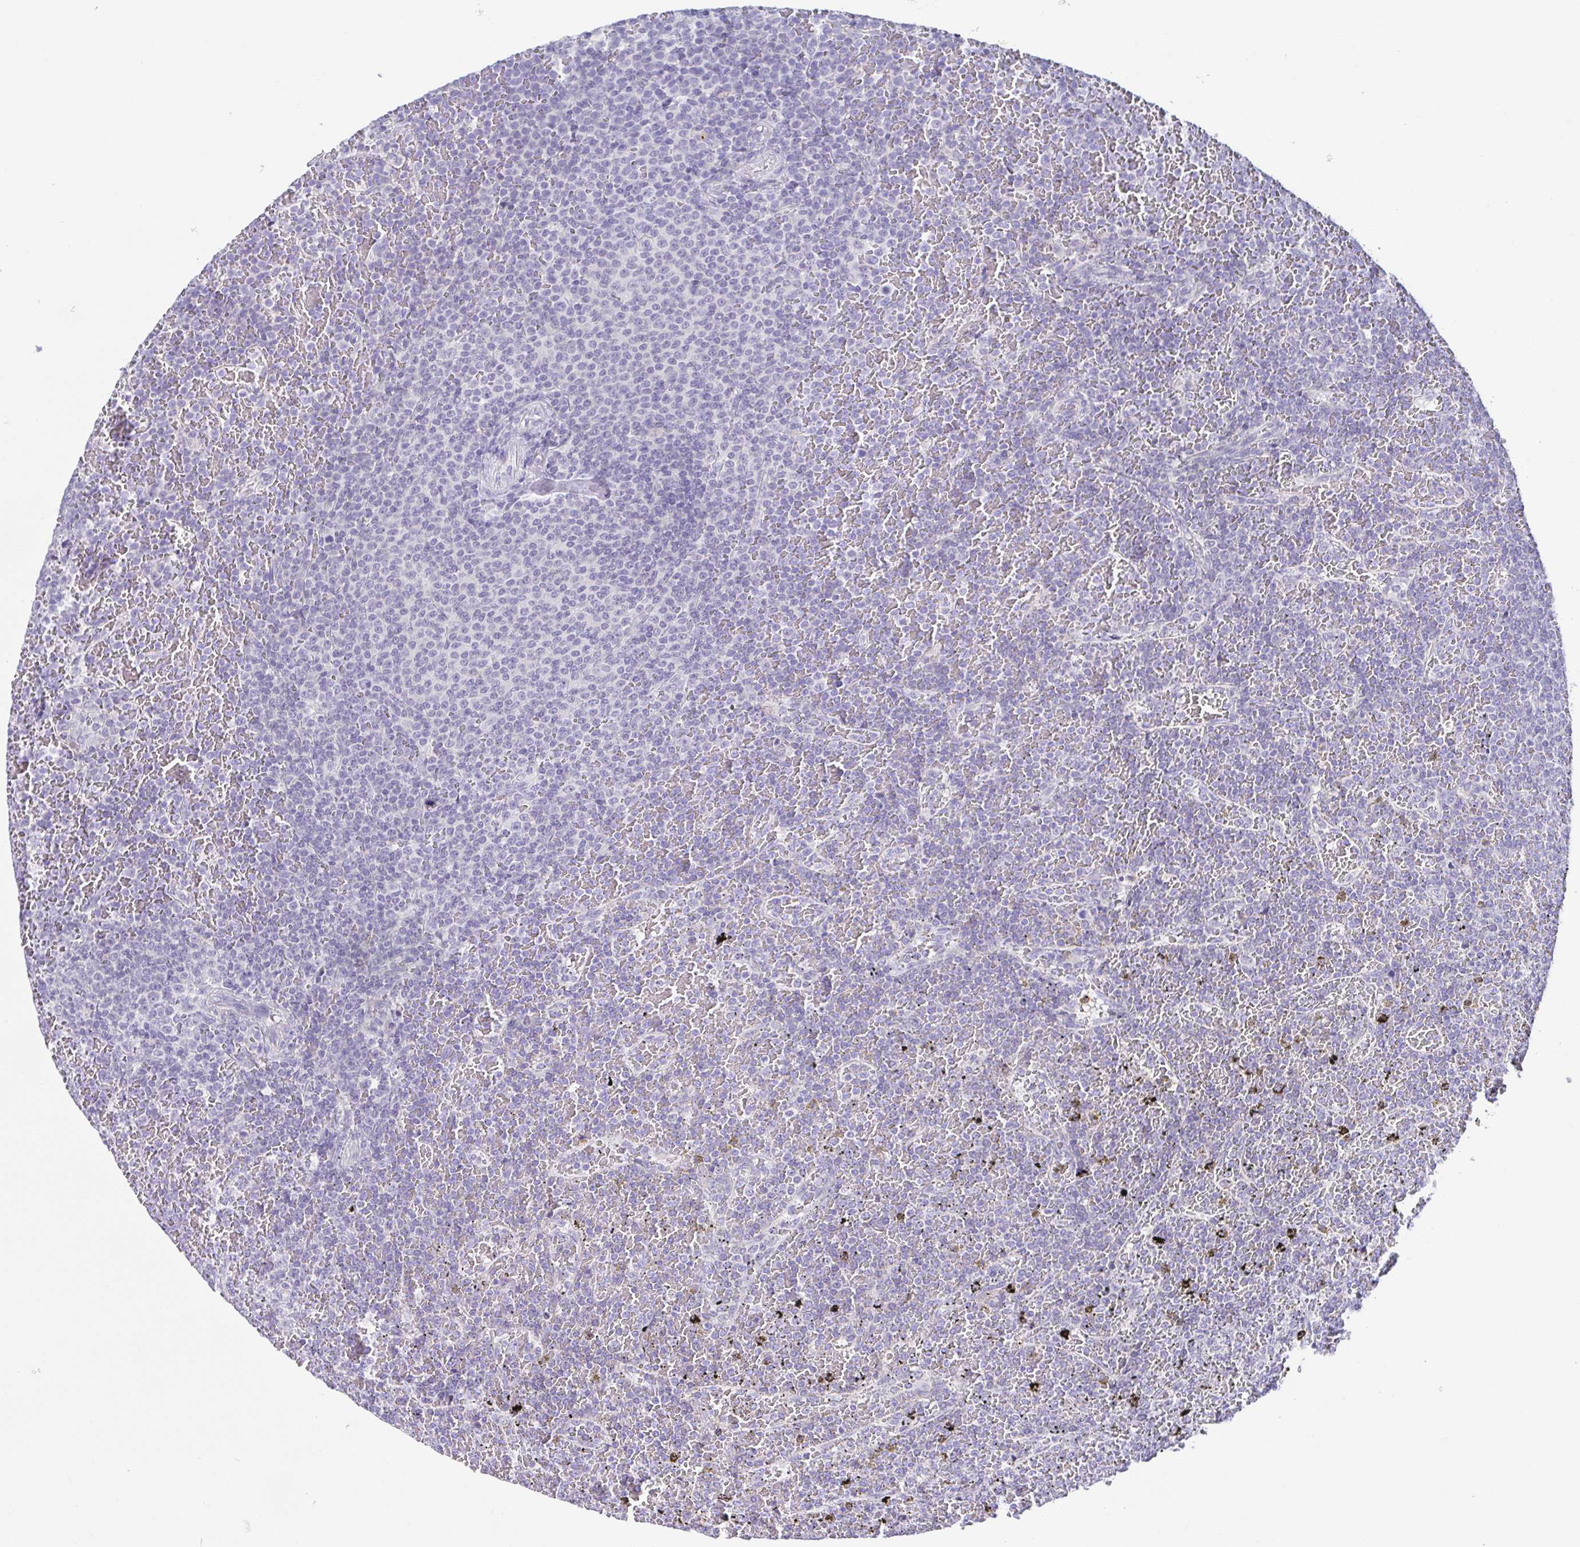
{"staining": {"intensity": "negative", "quantity": "none", "location": "none"}, "tissue": "lymphoma", "cell_type": "Tumor cells", "image_type": "cancer", "snomed": [{"axis": "morphology", "description": "Malignant lymphoma, non-Hodgkin's type, Low grade"}, {"axis": "topography", "description": "Spleen"}], "caption": "This is an IHC photomicrograph of lymphoma. There is no positivity in tumor cells.", "gene": "RDH11", "patient": {"sex": "female", "age": 77}}